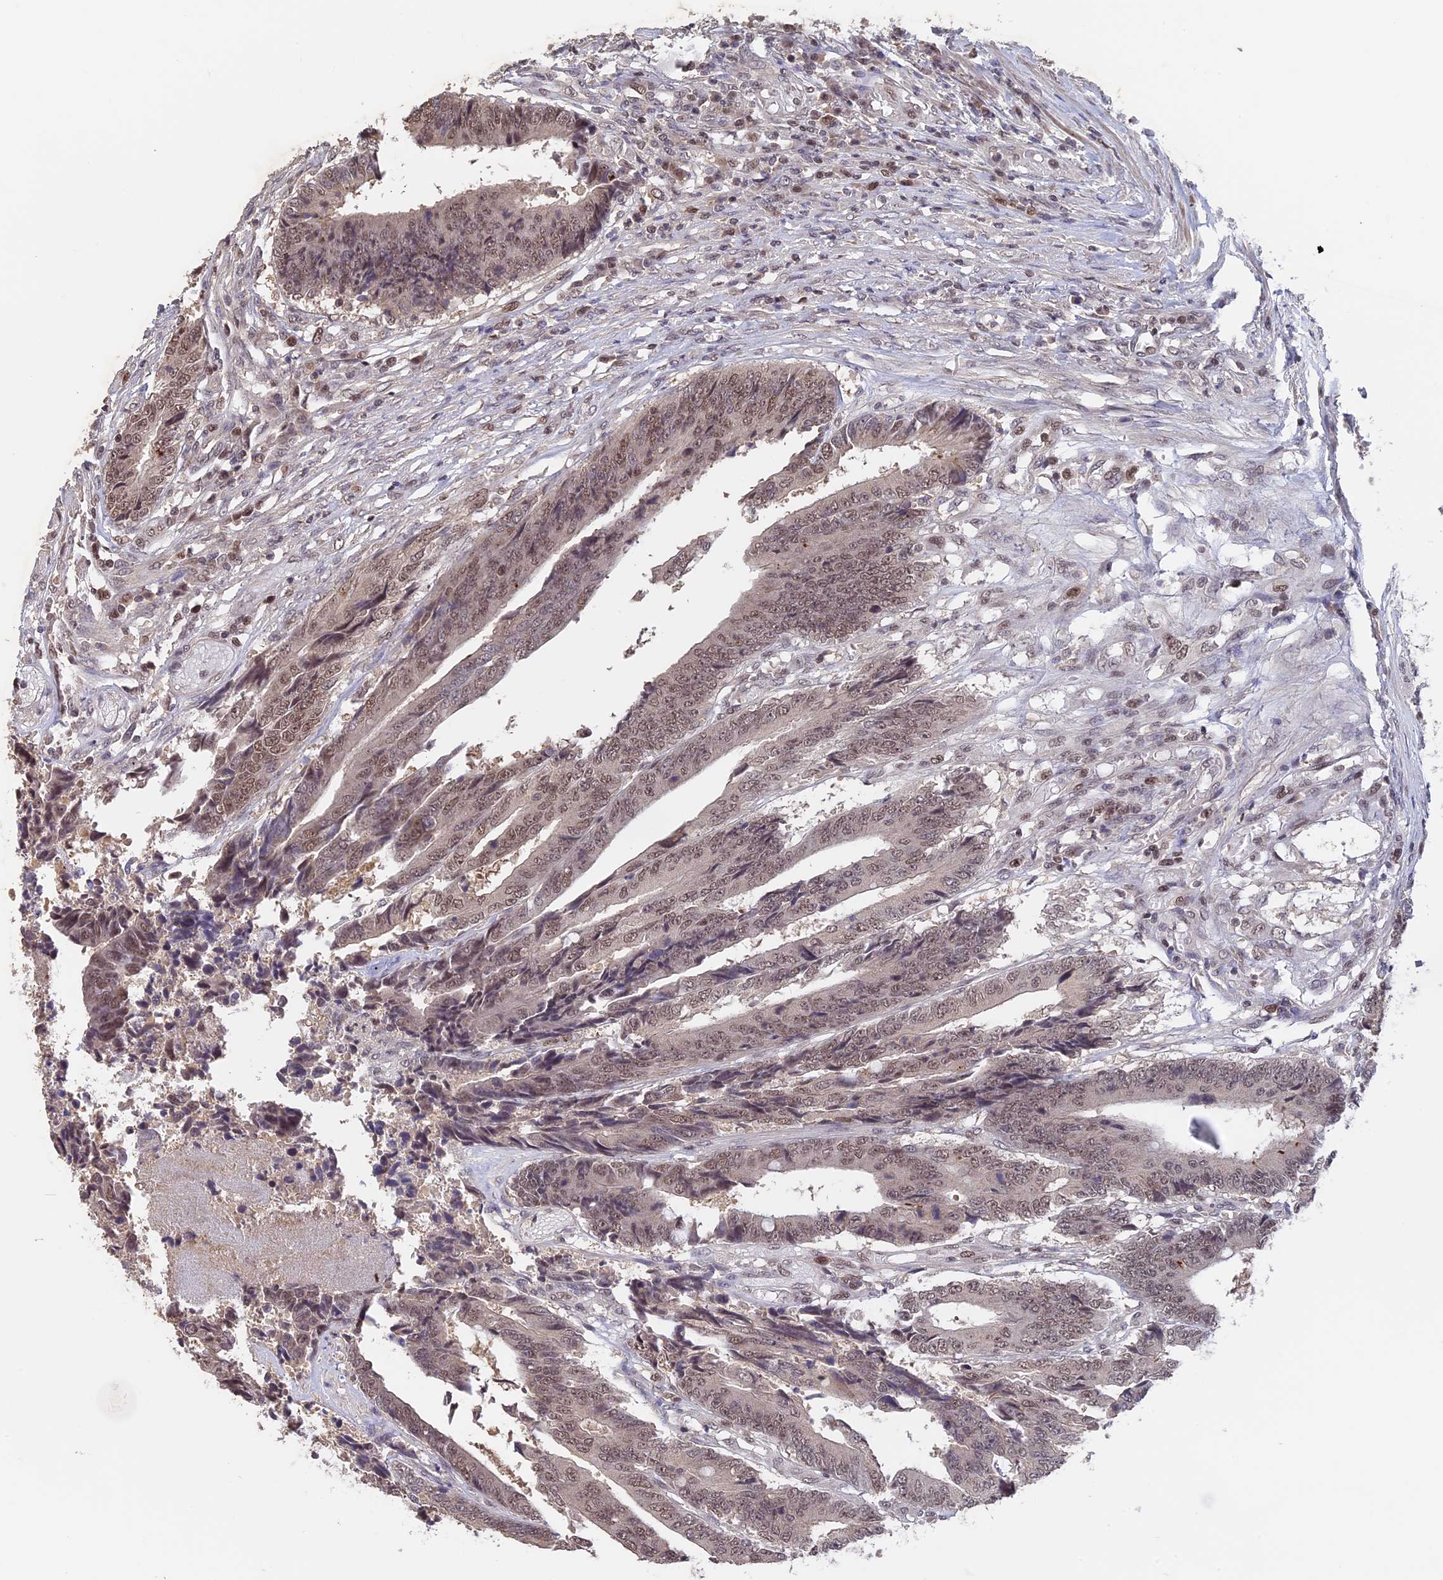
{"staining": {"intensity": "moderate", "quantity": ">75%", "location": "nuclear"}, "tissue": "colorectal cancer", "cell_type": "Tumor cells", "image_type": "cancer", "snomed": [{"axis": "morphology", "description": "Adenocarcinoma, NOS"}, {"axis": "topography", "description": "Rectum"}], "caption": "There is medium levels of moderate nuclear expression in tumor cells of colorectal cancer, as demonstrated by immunohistochemical staining (brown color).", "gene": "RFC5", "patient": {"sex": "male", "age": 84}}